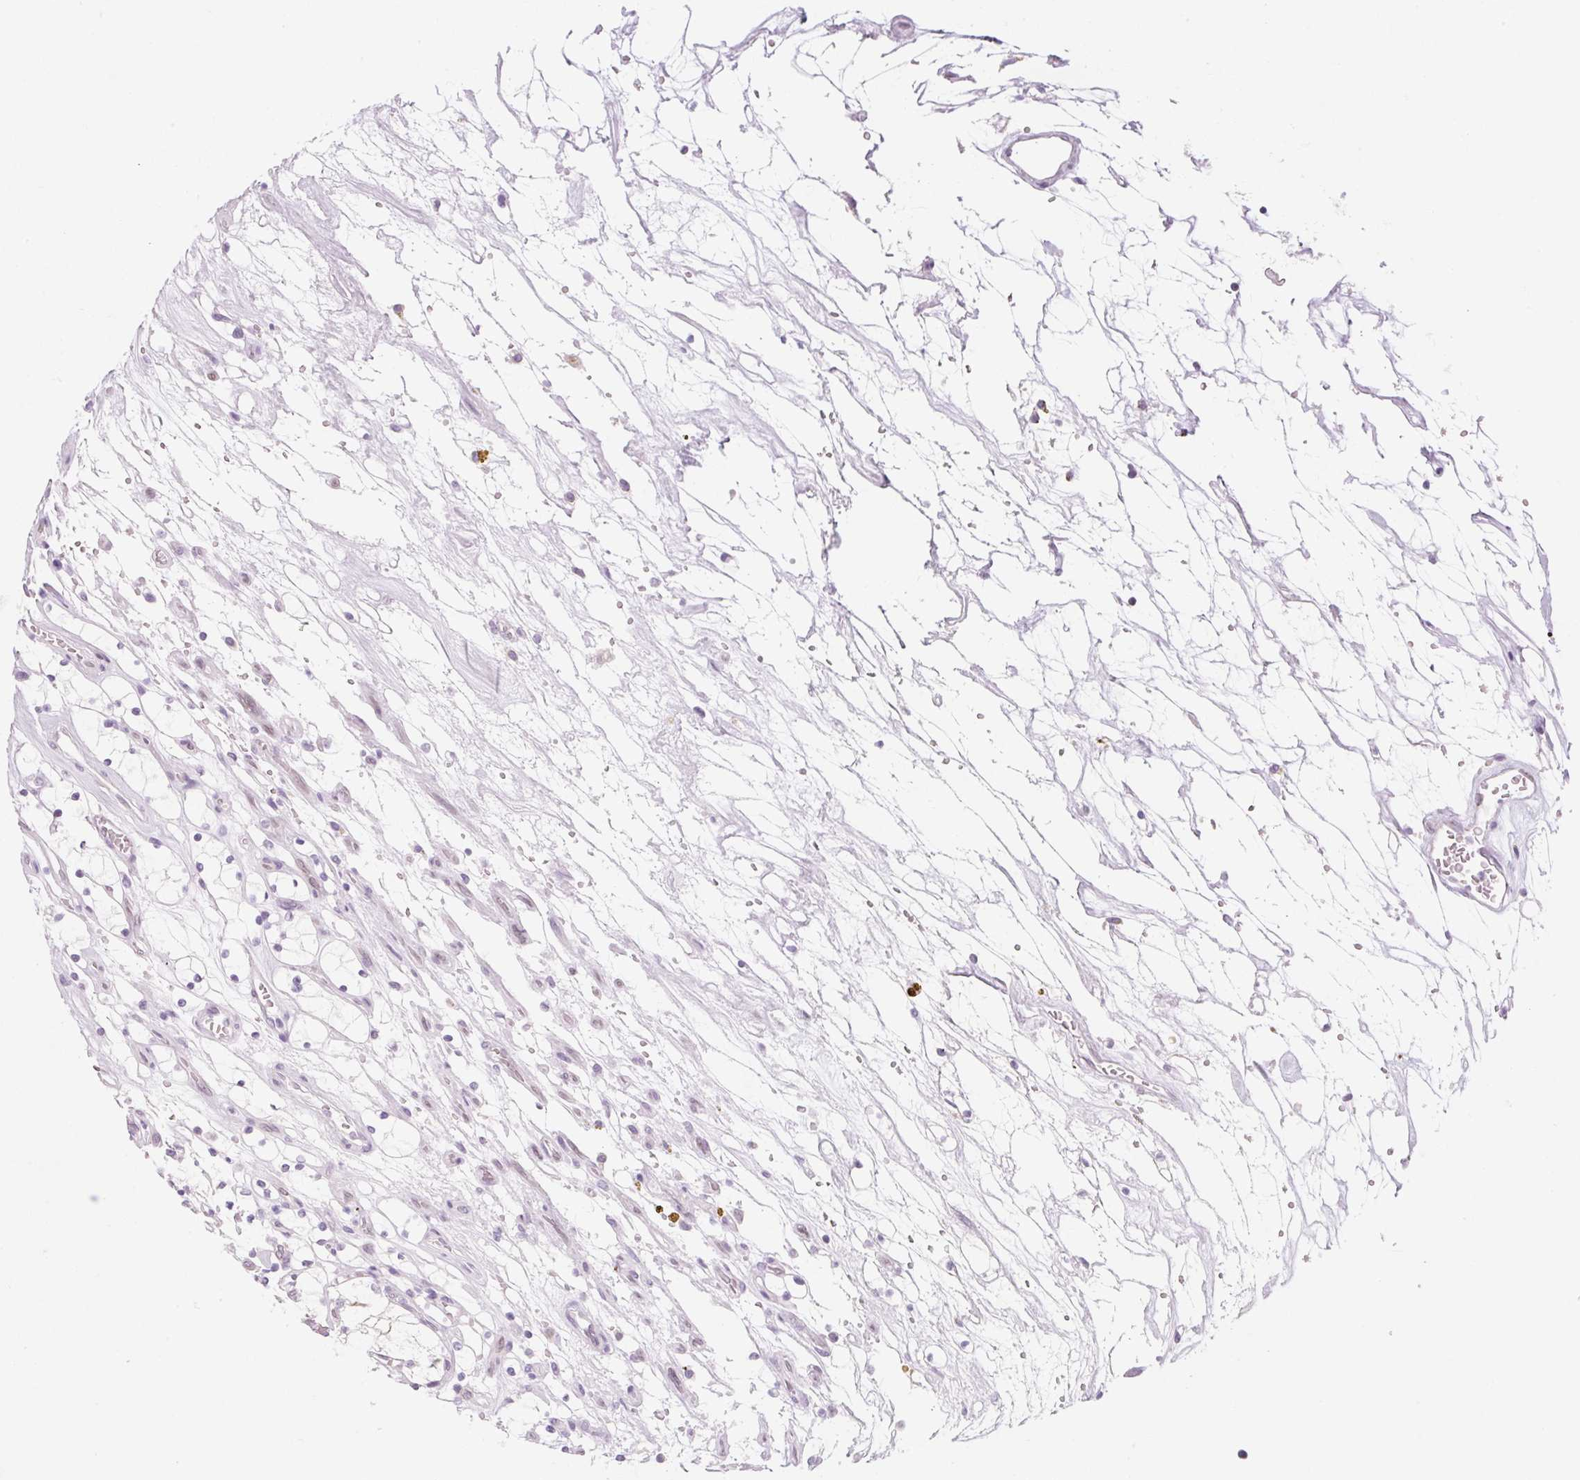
{"staining": {"intensity": "negative", "quantity": "none", "location": "none"}, "tissue": "renal cancer", "cell_type": "Tumor cells", "image_type": "cancer", "snomed": [{"axis": "morphology", "description": "Adenocarcinoma, NOS"}, {"axis": "topography", "description": "Kidney"}], "caption": "Tumor cells are negative for brown protein staining in renal cancer (adenocarcinoma).", "gene": "SYNE3", "patient": {"sex": "female", "age": 69}}